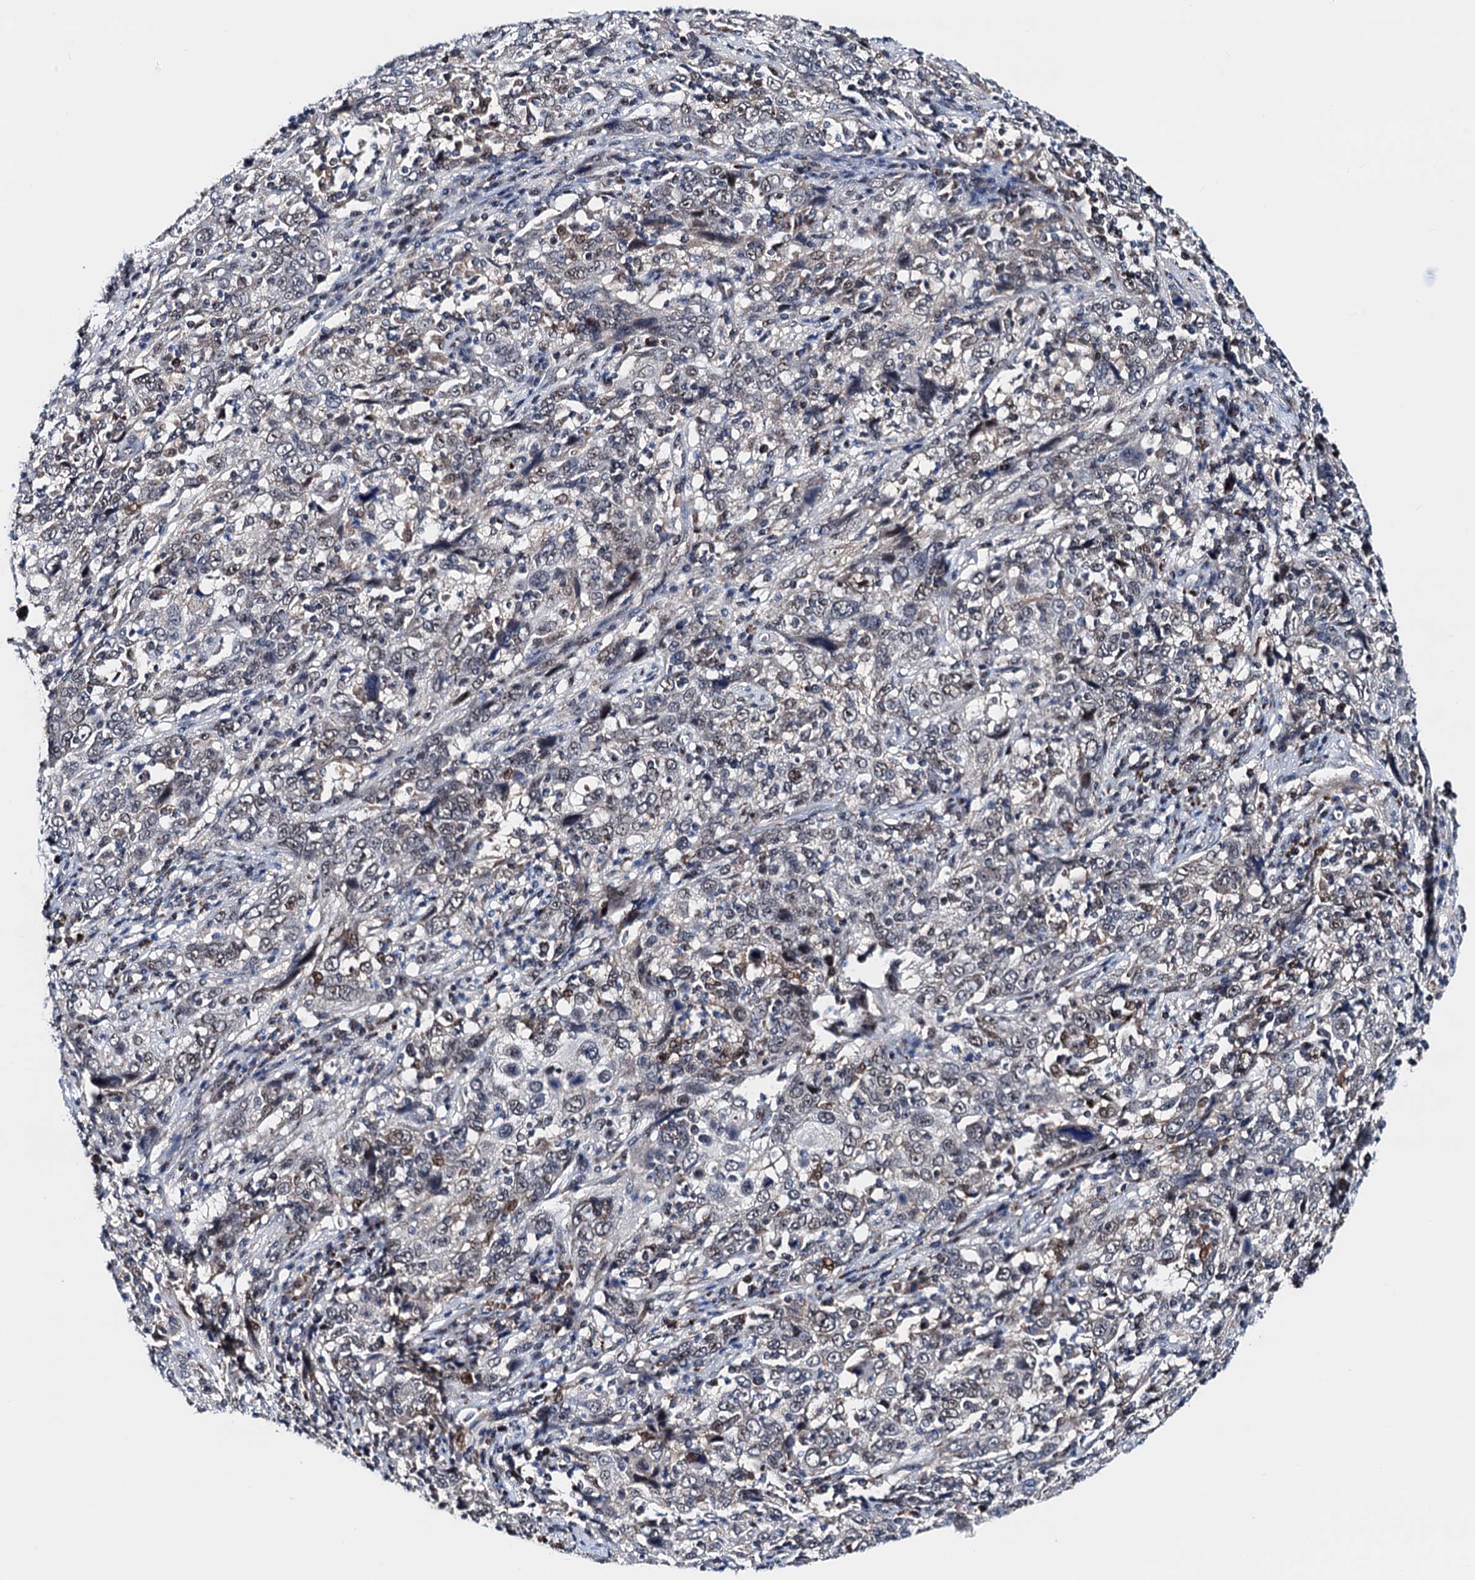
{"staining": {"intensity": "weak", "quantity": "<25%", "location": "nuclear"}, "tissue": "cervical cancer", "cell_type": "Tumor cells", "image_type": "cancer", "snomed": [{"axis": "morphology", "description": "Squamous cell carcinoma, NOS"}, {"axis": "topography", "description": "Cervix"}], "caption": "This is a micrograph of immunohistochemistry staining of cervical cancer (squamous cell carcinoma), which shows no expression in tumor cells.", "gene": "COA4", "patient": {"sex": "female", "age": 46}}